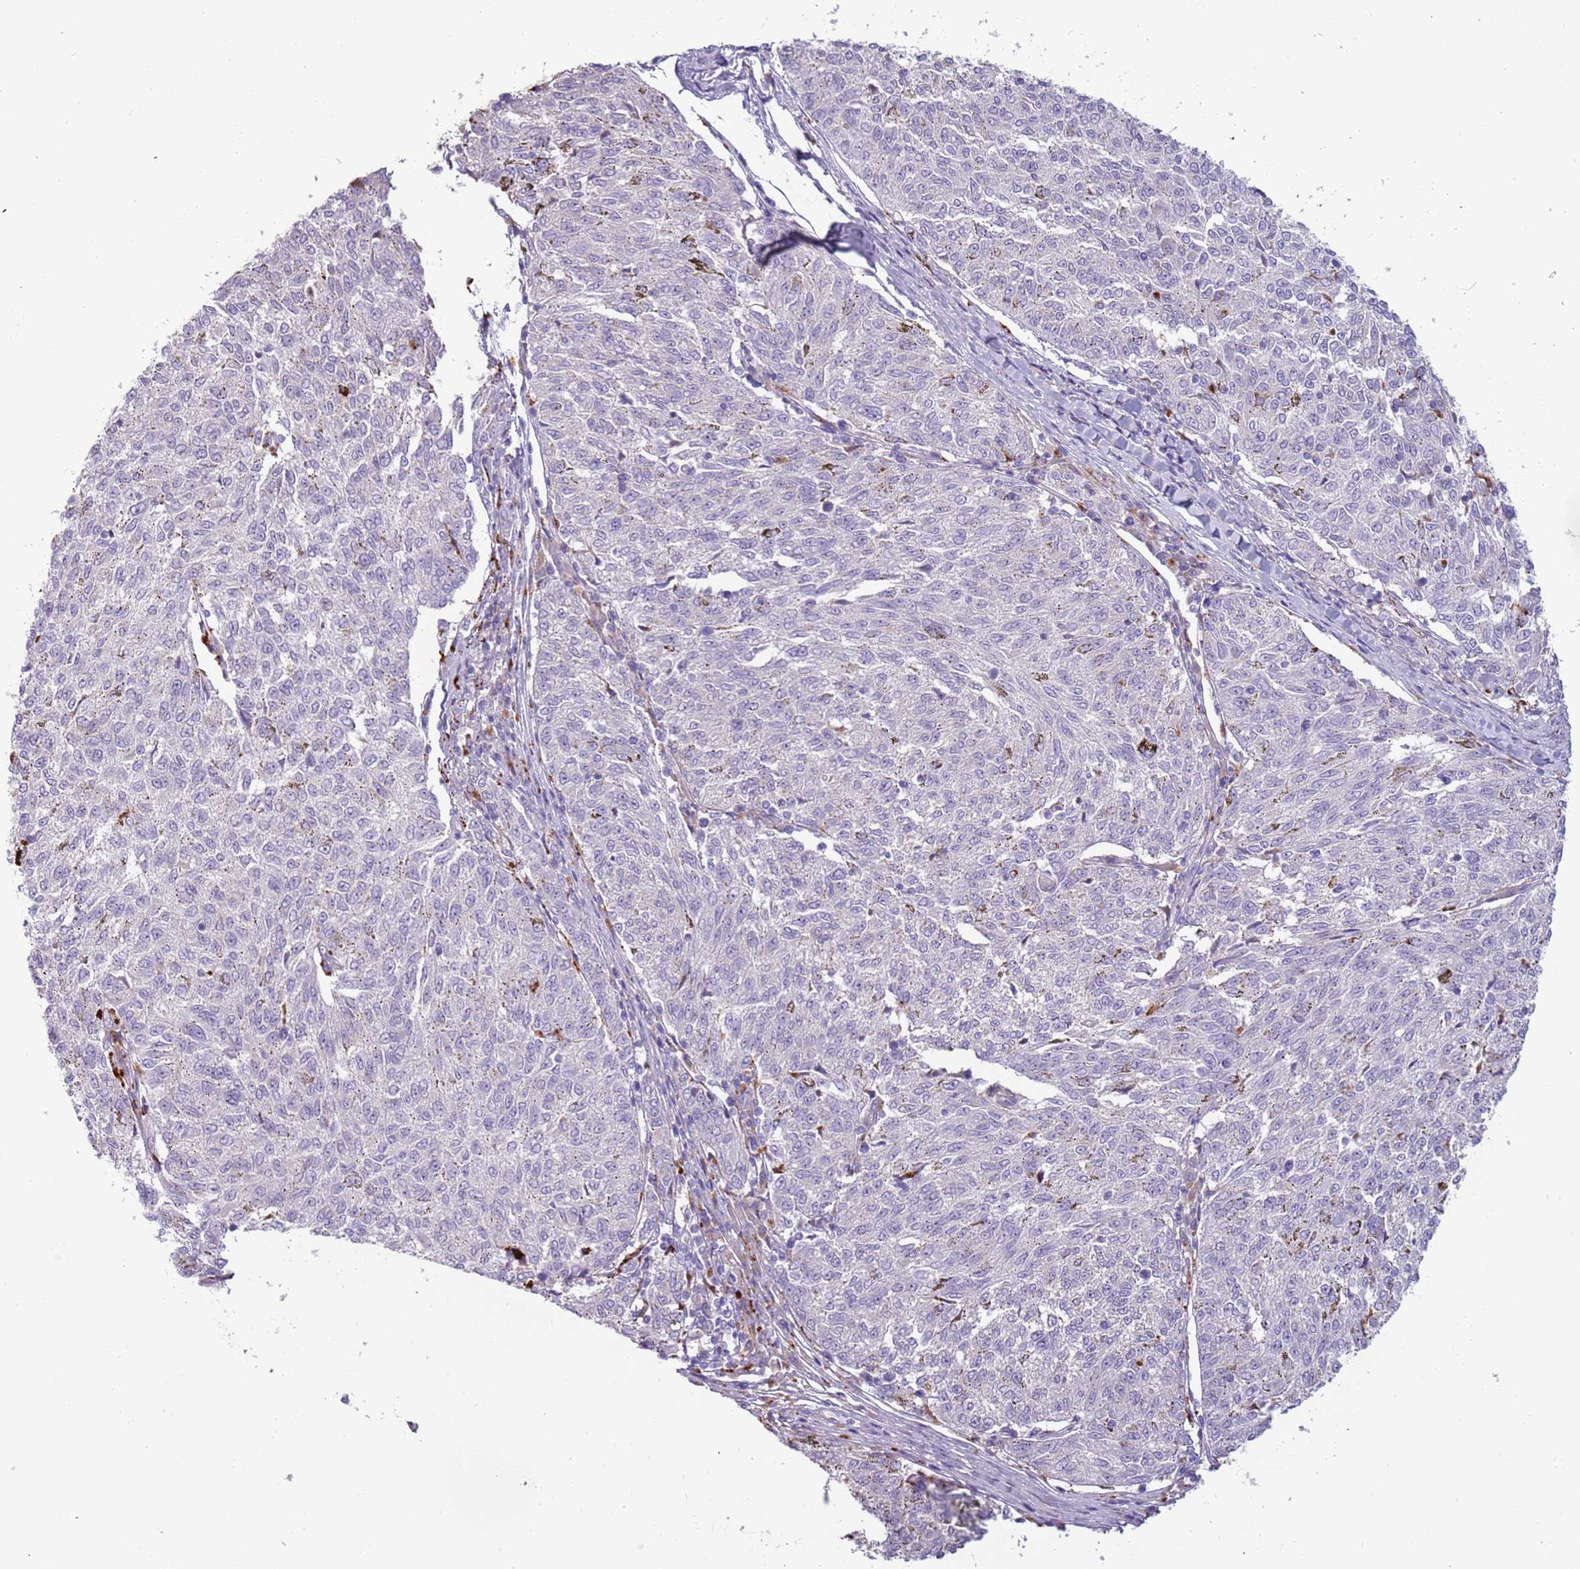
{"staining": {"intensity": "negative", "quantity": "none", "location": "none"}, "tissue": "melanoma", "cell_type": "Tumor cells", "image_type": "cancer", "snomed": [{"axis": "morphology", "description": "Malignant melanoma, NOS"}, {"axis": "topography", "description": "Skin"}], "caption": "An image of melanoma stained for a protein reveals no brown staining in tumor cells.", "gene": "NWD2", "patient": {"sex": "female", "age": 72}}